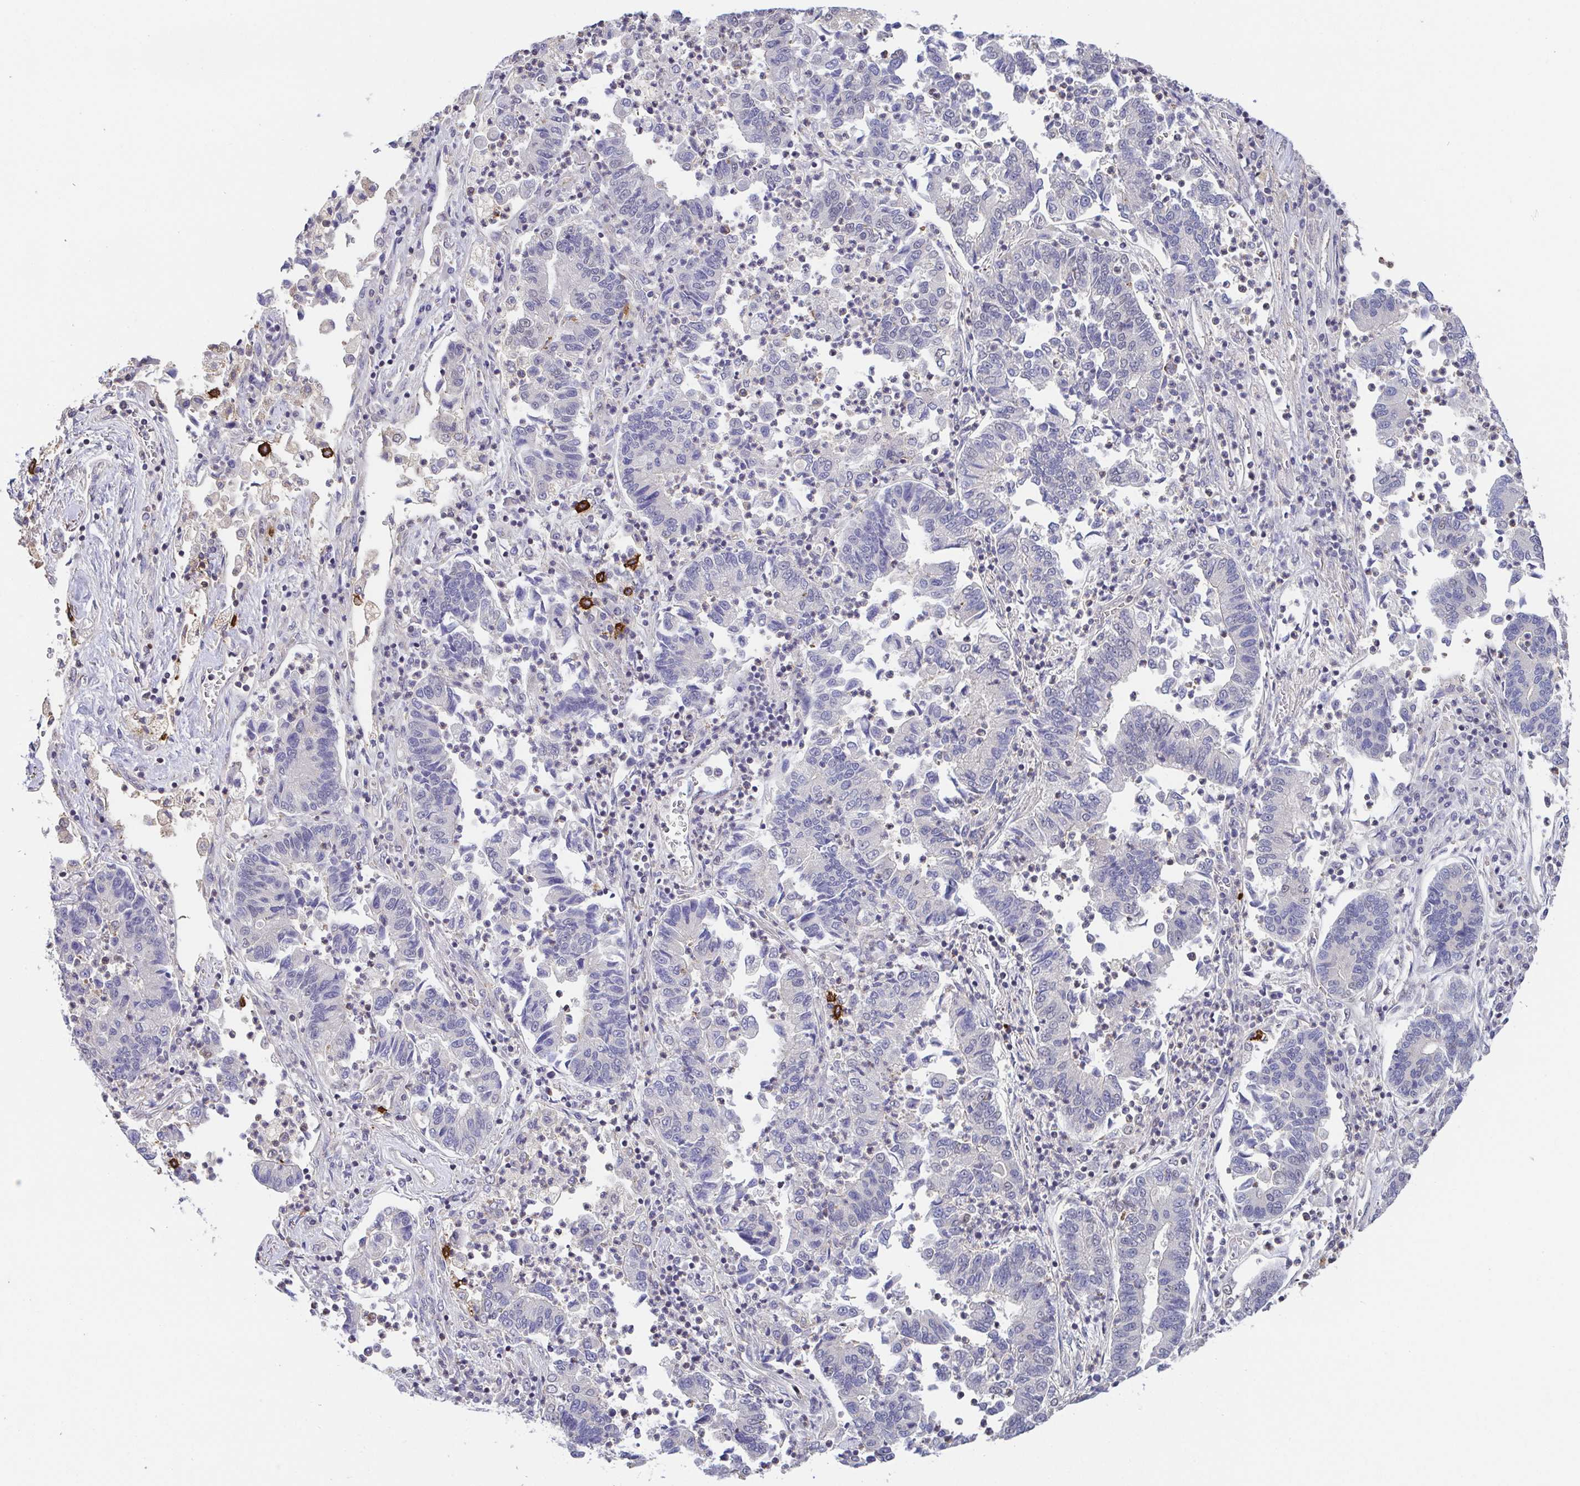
{"staining": {"intensity": "negative", "quantity": "none", "location": "none"}, "tissue": "lung cancer", "cell_type": "Tumor cells", "image_type": "cancer", "snomed": [{"axis": "morphology", "description": "Adenocarcinoma, NOS"}, {"axis": "topography", "description": "Lung"}], "caption": "This is an immunohistochemistry histopathology image of human lung adenocarcinoma. There is no staining in tumor cells.", "gene": "PREPL", "patient": {"sex": "female", "age": 57}}